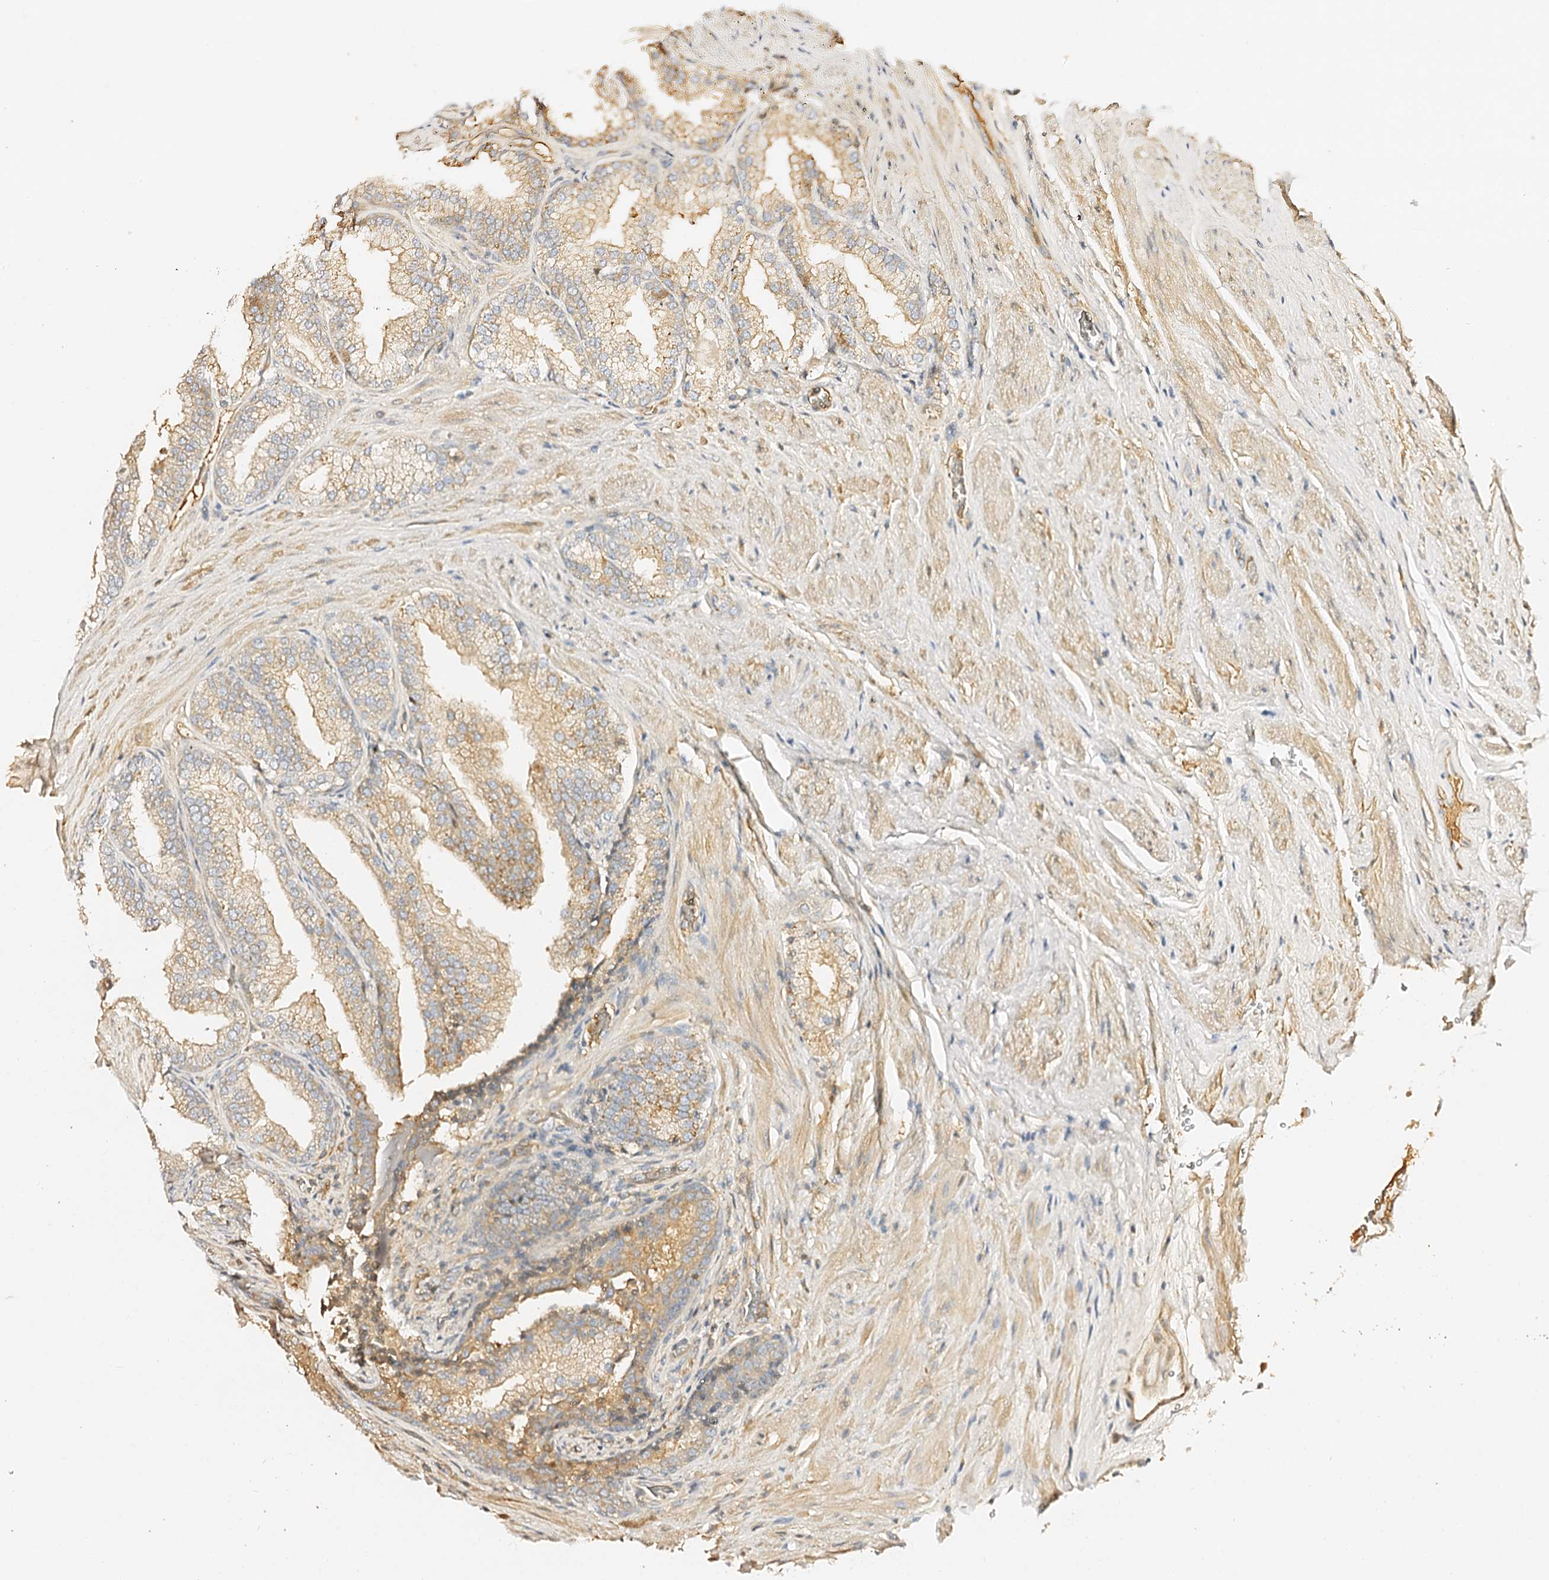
{"staining": {"intensity": "moderate", "quantity": "25%-75%", "location": "cytoplasmic/membranous"}, "tissue": "prostate", "cell_type": "Glandular cells", "image_type": "normal", "snomed": [{"axis": "morphology", "description": "Normal tissue, NOS"}, {"axis": "topography", "description": "Prostate"}], "caption": "Moderate cytoplasmic/membranous protein expression is identified in approximately 25%-75% of glandular cells in prostate. (DAB (3,3'-diaminobenzidine) IHC, brown staining for protein, blue staining for nuclei).", "gene": "CSKMT", "patient": {"sex": "male", "age": 76}}